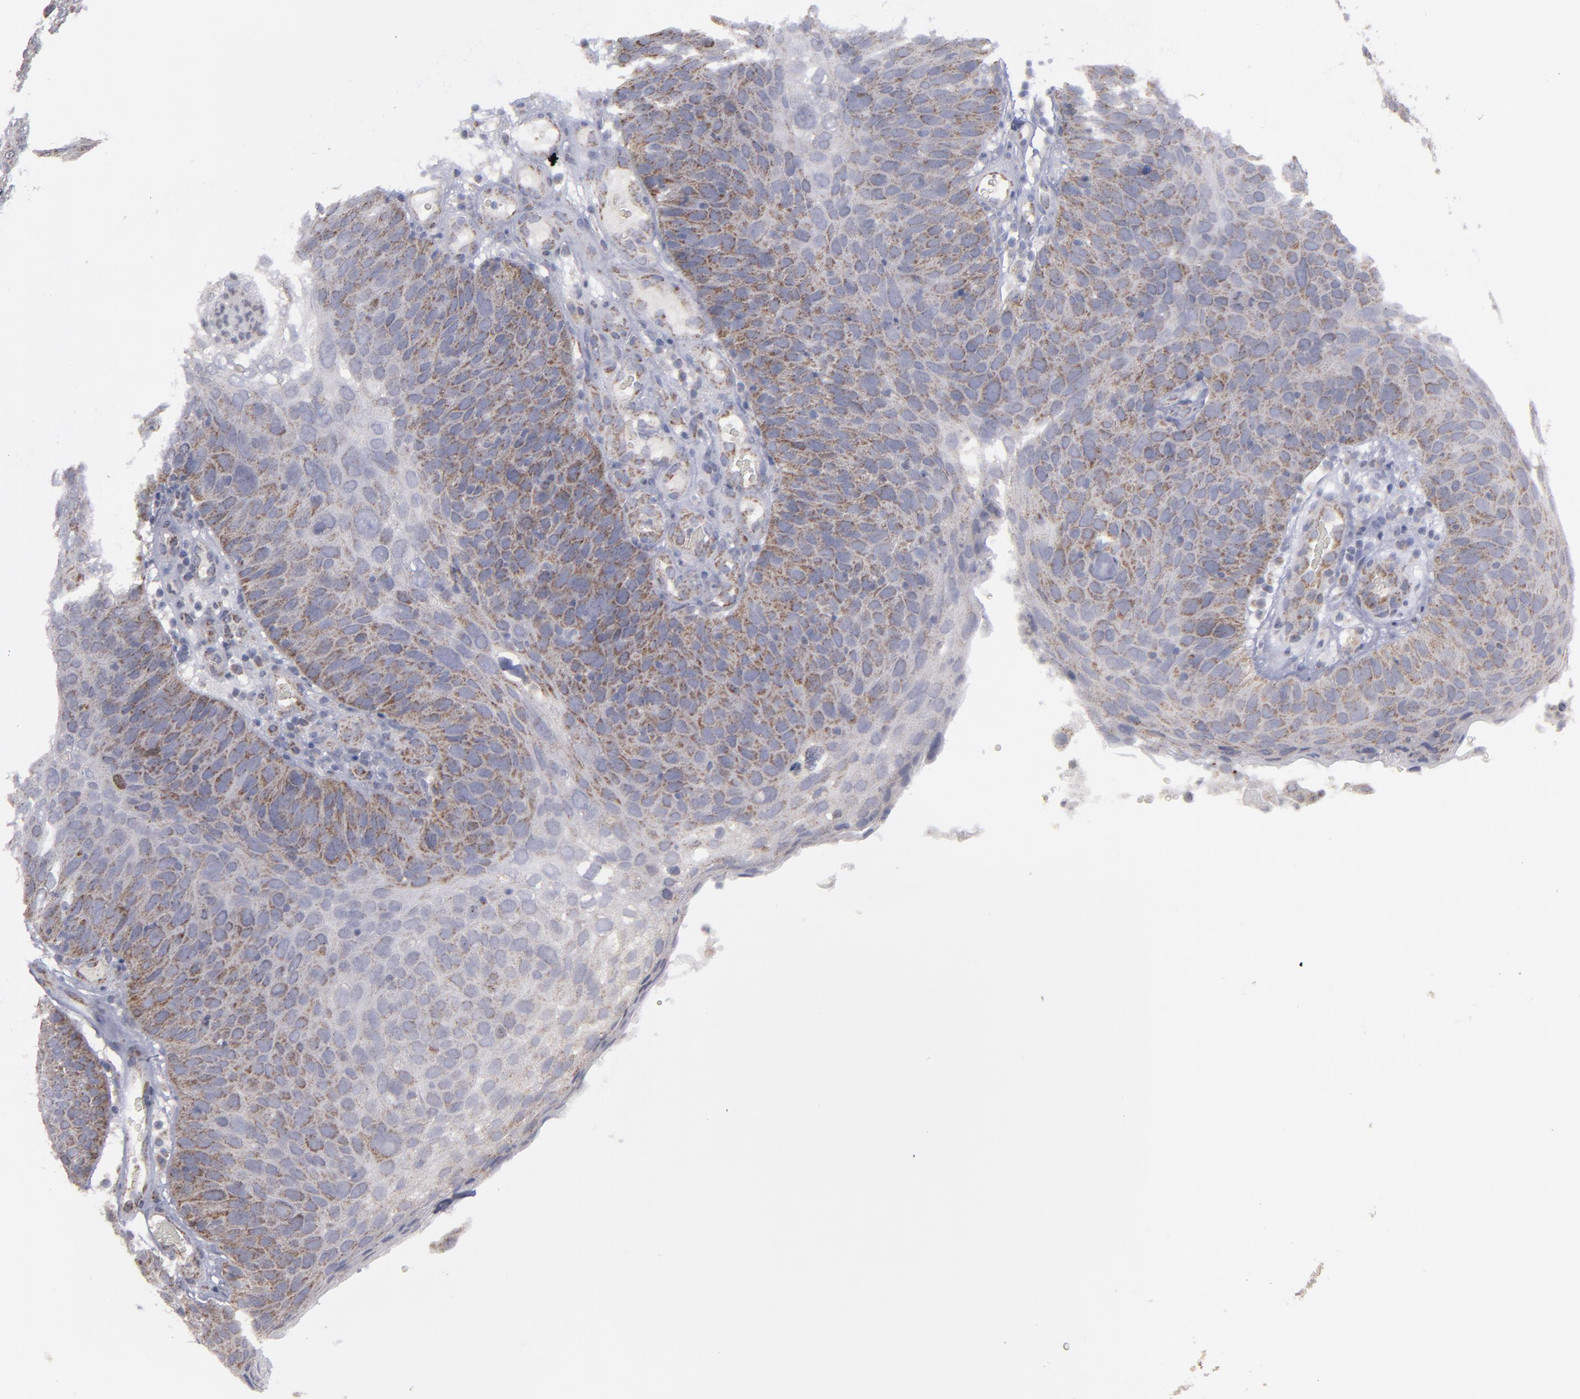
{"staining": {"intensity": "moderate", "quantity": "25%-75%", "location": "cytoplasmic/membranous"}, "tissue": "skin cancer", "cell_type": "Tumor cells", "image_type": "cancer", "snomed": [{"axis": "morphology", "description": "Squamous cell carcinoma, NOS"}, {"axis": "topography", "description": "Skin"}], "caption": "Immunohistochemistry (IHC) photomicrograph of human skin squamous cell carcinoma stained for a protein (brown), which demonstrates medium levels of moderate cytoplasmic/membranous staining in about 25%-75% of tumor cells.", "gene": "MYOM2", "patient": {"sex": "male", "age": 87}}